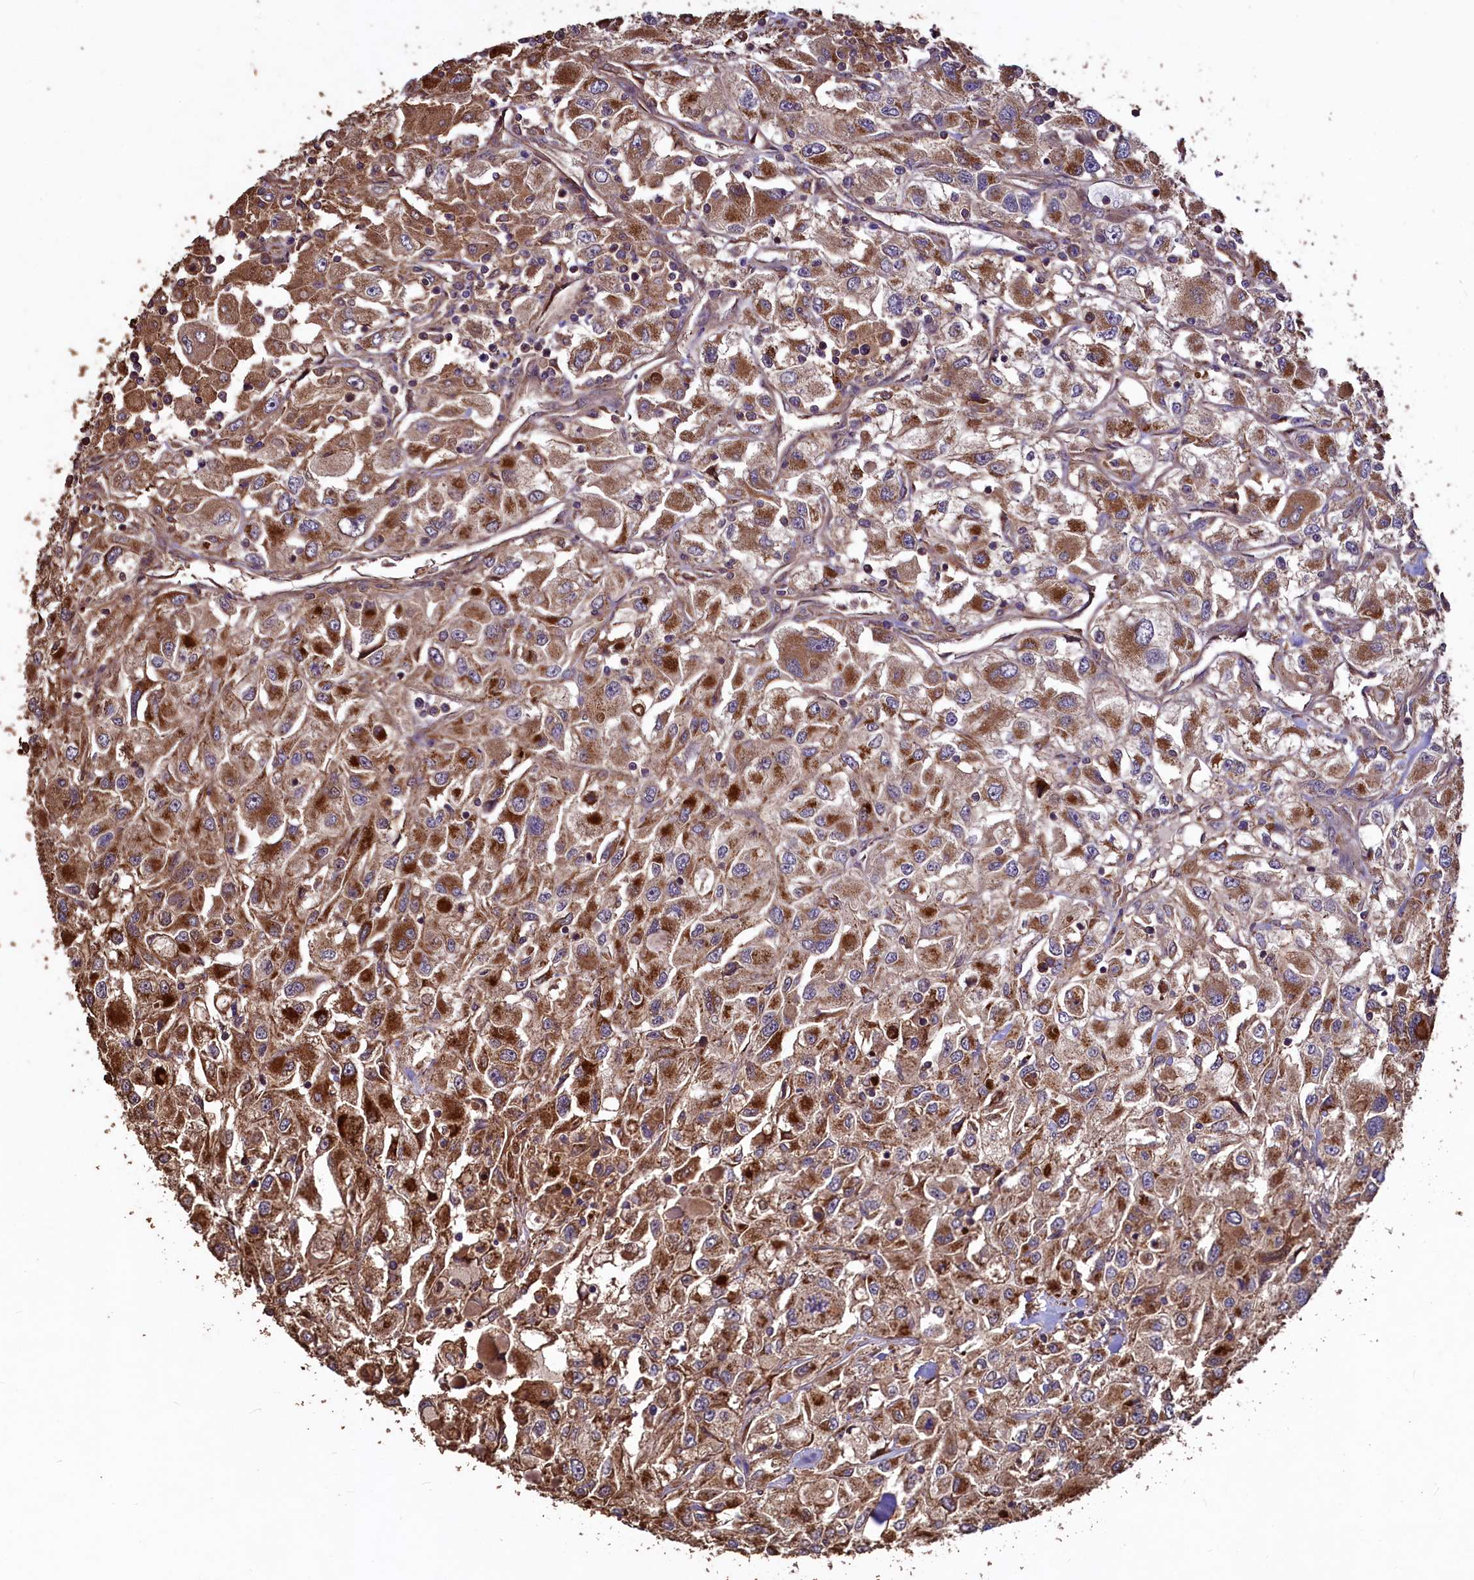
{"staining": {"intensity": "strong", "quantity": ">75%", "location": "cytoplasmic/membranous"}, "tissue": "renal cancer", "cell_type": "Tumor cells", "image_type": "cancer", "snomed": [{"axis": "morphology", "description": "Adenocarcinoma, NOS"}, {"axis": "topography", "description": "Kidney"}], "caption": "A histopathology image showing strong cytoplasmic/membranous expression in about >75% of tumor cells in renal cancer, as visualized by brown immunohistochemical staining.", "gene": "TMEM98", "patient": {"sex": "female", "age": 52}}